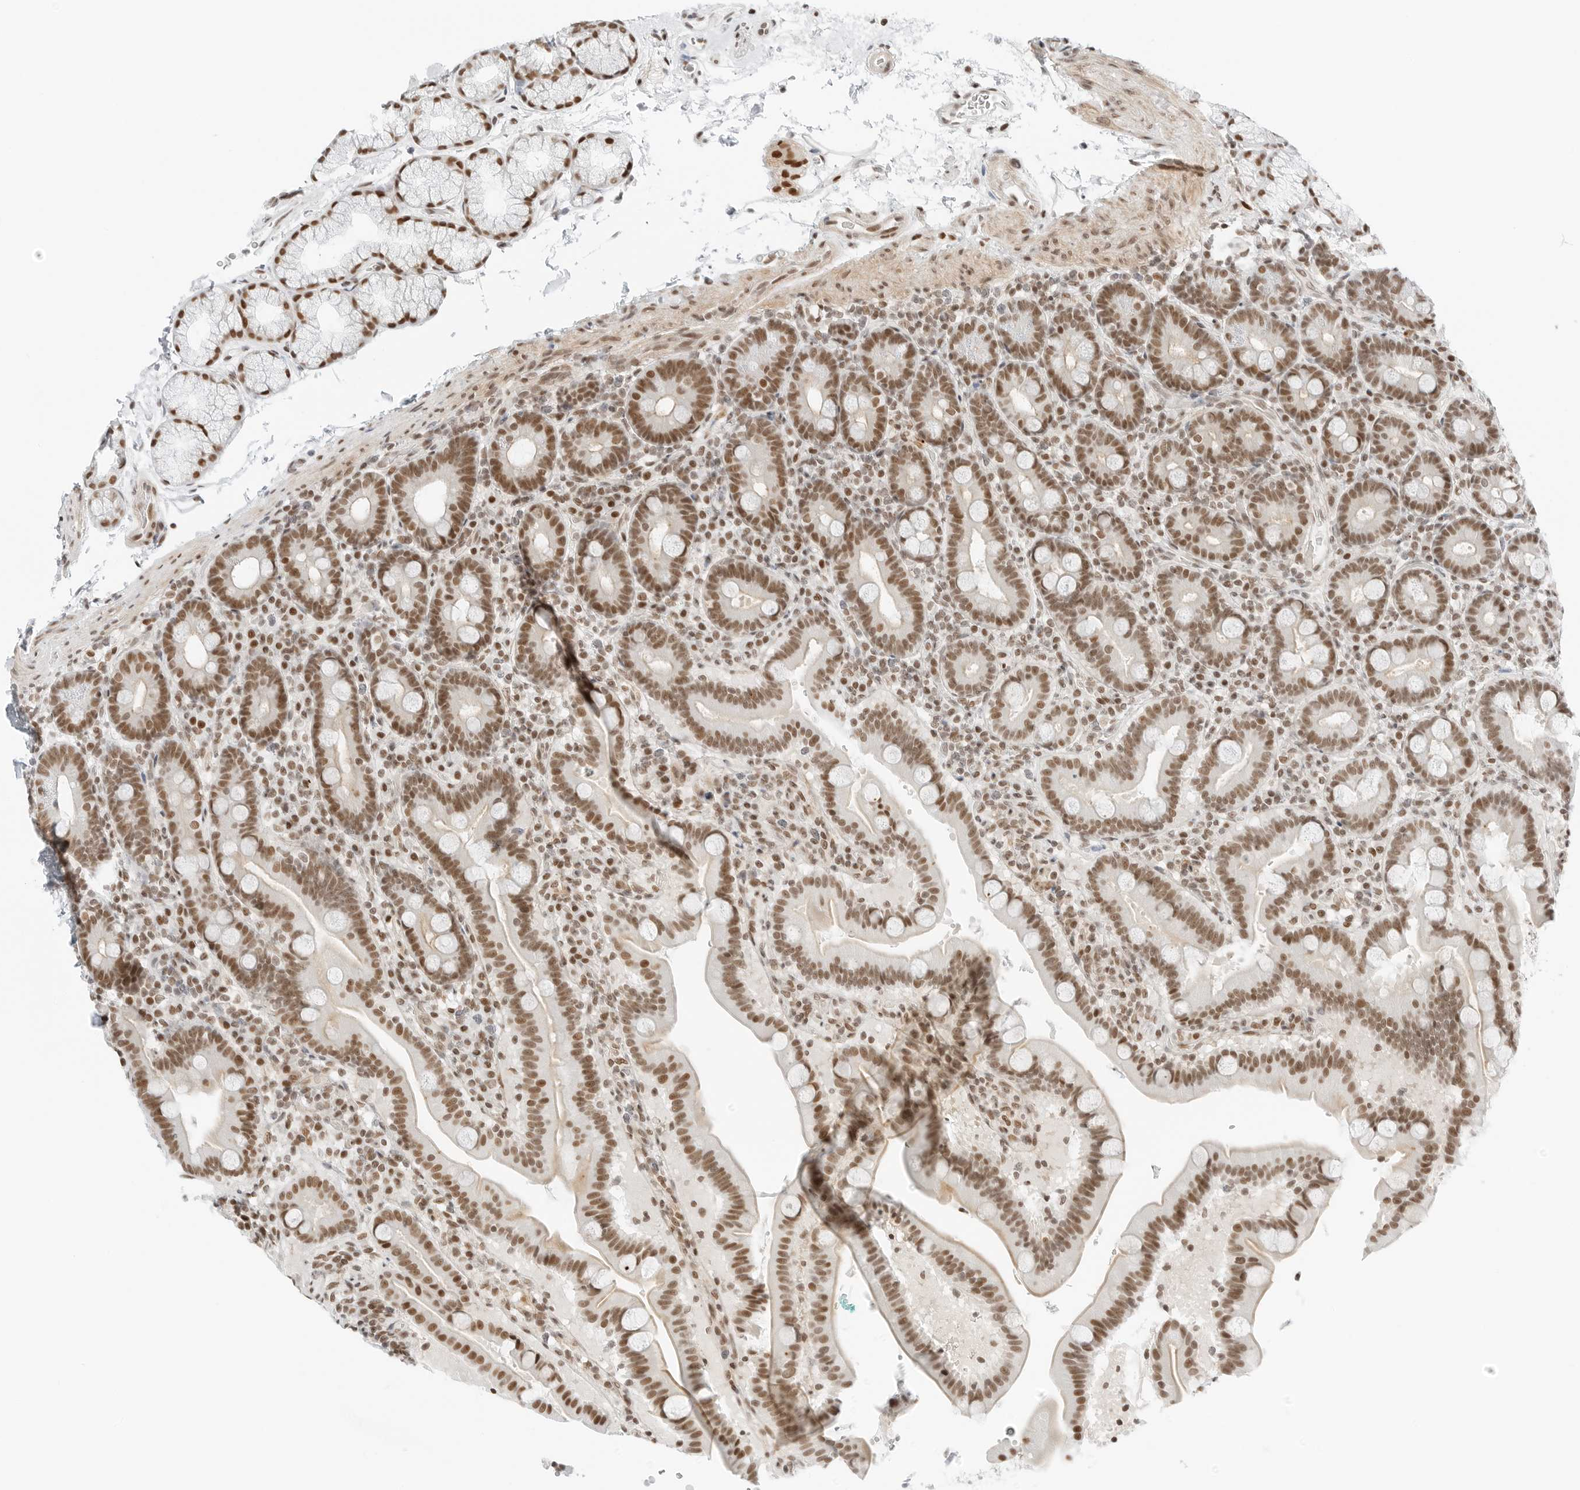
{"staining": {"intensity": "moderate", "quantity": ">75%", "location": "cytoplasmic/membranous,nuclear"}, "tissue": "duodenum", "cell_type": "Glandular cells", "image_type": "normal", "snomed": [{"axis": "morphology", "description": "Normal tissue, NOS"}, {"axis": "topography", "description": "Duodenum"}], "caption": "Brown immunohistochemical staining in benign duodenum exhibits moderate cytoplasmic/membranous,nuclear expression in approximately >75% of glandular cells. The staining was performed using DAB (3,3'-diaminobenzidine) to visualize the protein expression in brown, while the nuclei were stained in blue with hematoxylin (Magnification: 20x).", "gene": "CRTC2", "patient": {"sex": "male", "age": 54}}